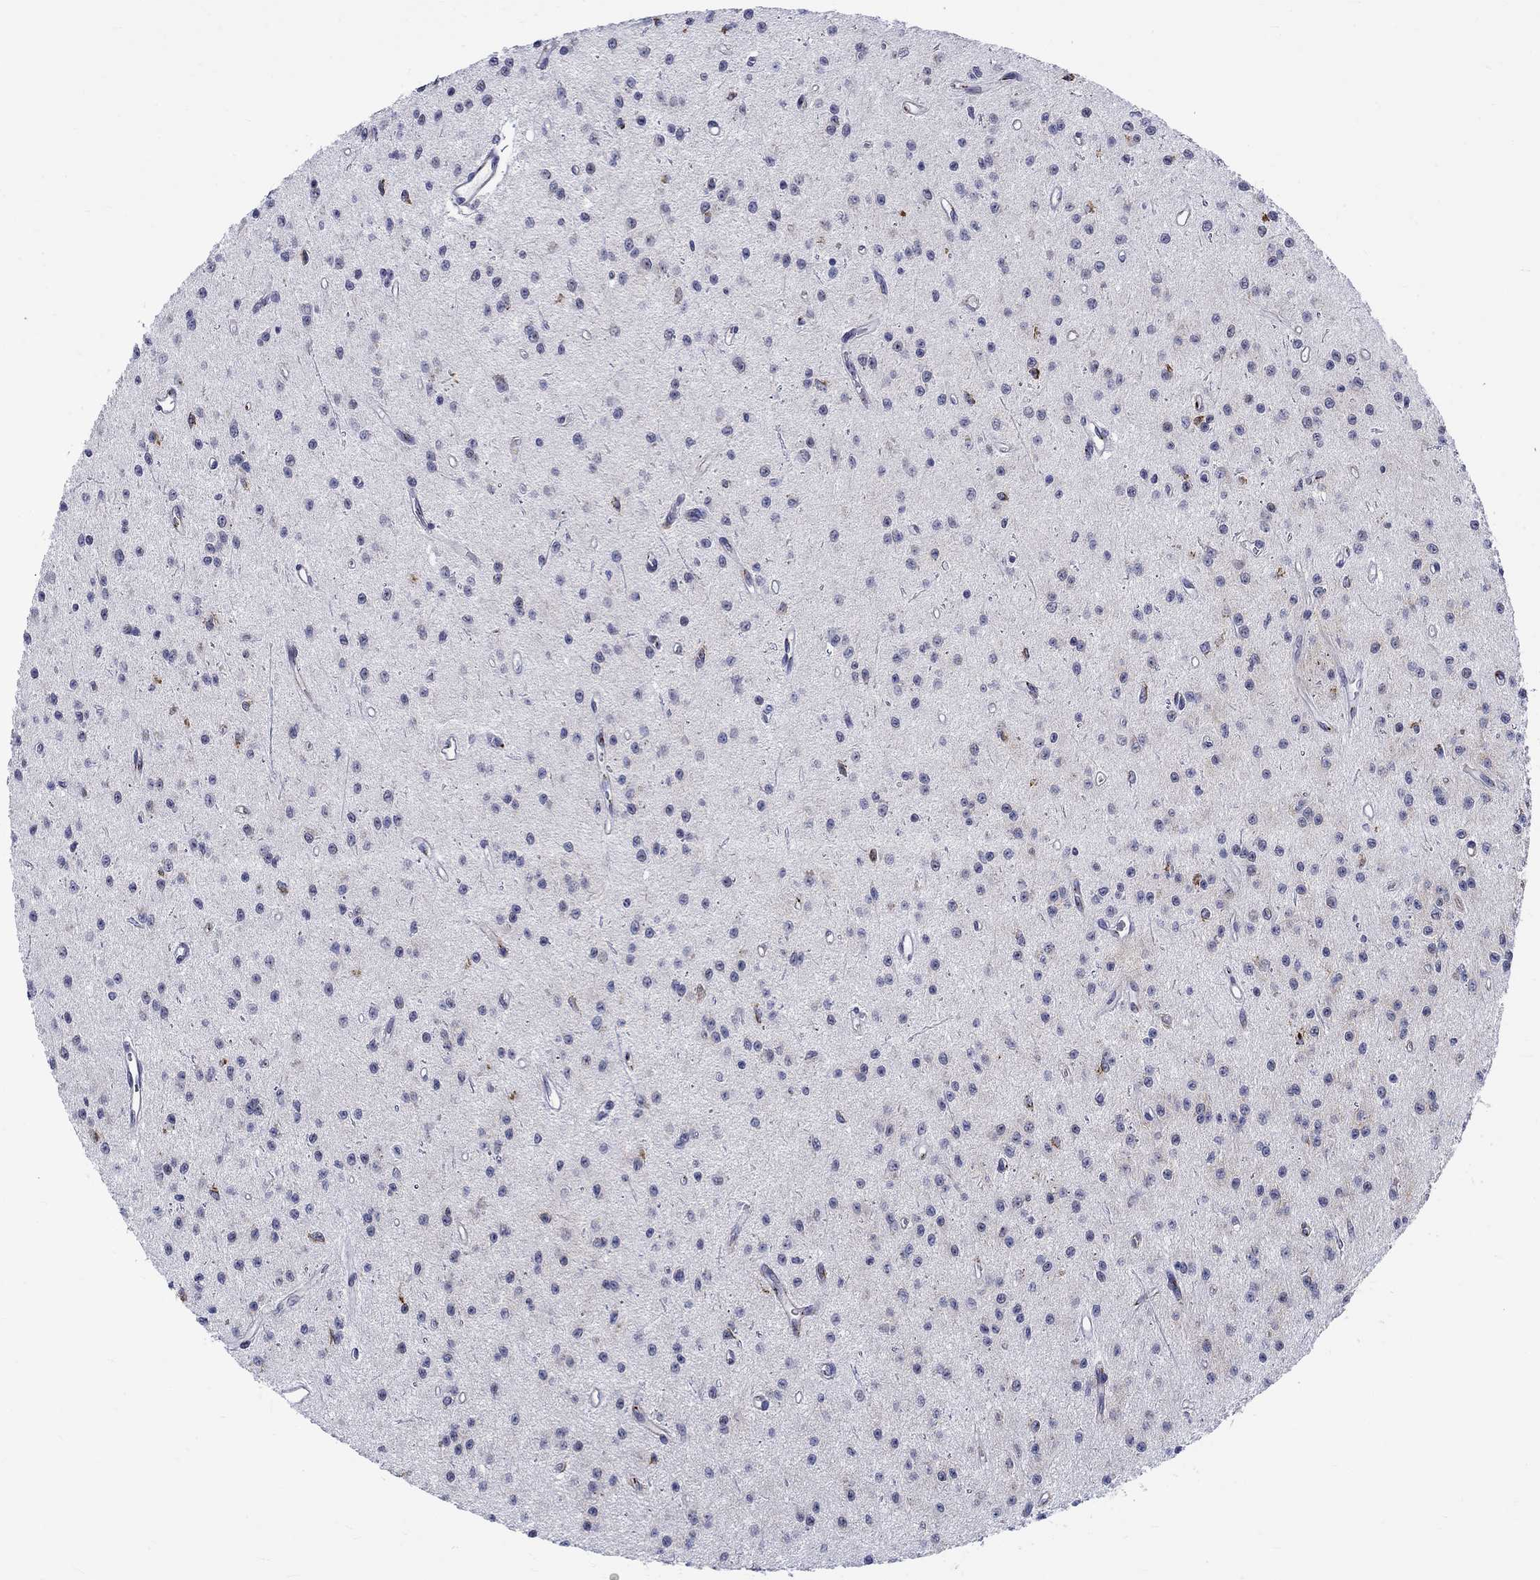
{"staining": {"intensity": "strong", "quantity": "<25%", "location": "cytoplasmic/membranous"}, "tissue": "glioma", "cell_type": "Tumor cells", "image_type": "cancer", "snomed": [{"axis": "morphology", "description": "Glioma, malignant, Low grade"}, {"axis": "topography", "description": "Brain"}], "caption": "Brown immunohistochemical staining in human glioma displays strong cytoplasmic/membranous staining in about <25% of tumor cells. (DAB IHC, brown staining for protein, blue staining for nuclei).", "gene": "ST6GALNAC1", "patient": {"sex": "female", "age": 45}}